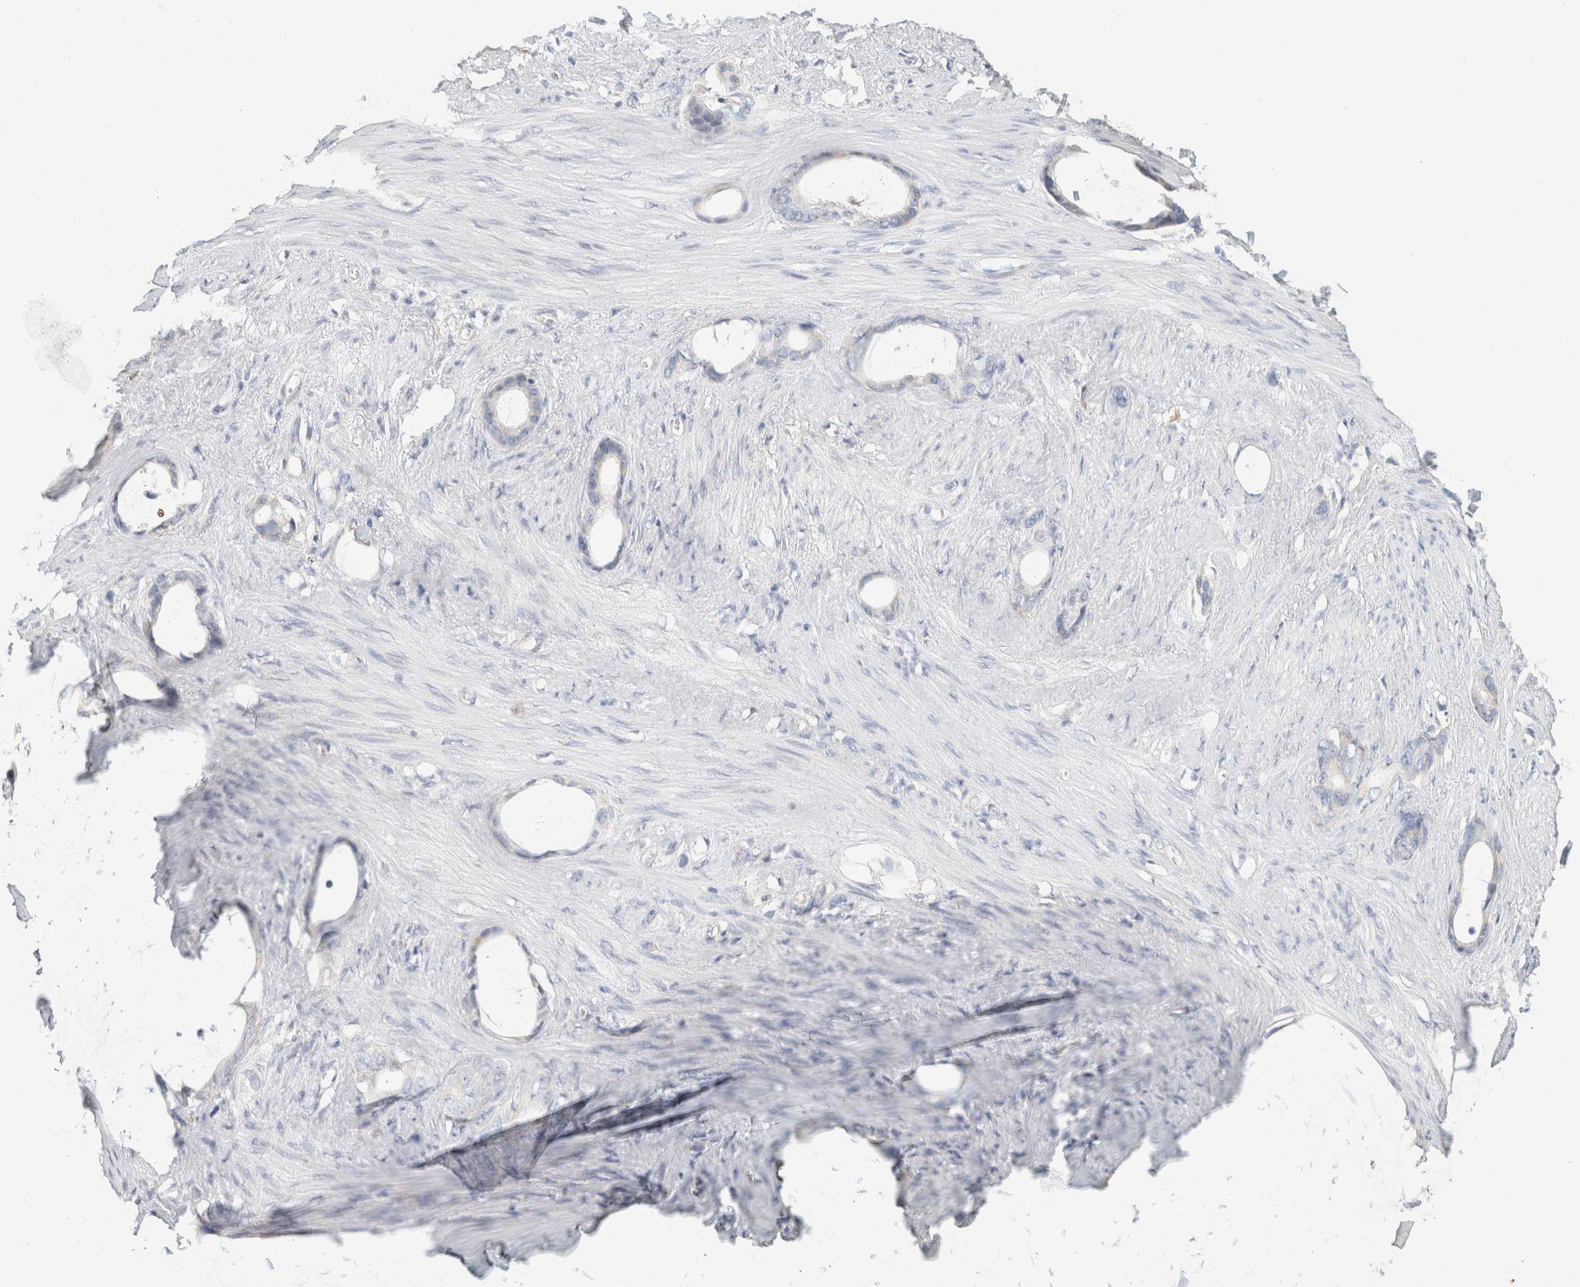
{"staining": {"intensity": "negative", "quantity": "none", "location": "none"}, "tissue": "stomach cancer", "cell_type": "Tumor cells", "image_type": "cancer", "snomed": [{"axis": "morphology", "description": "Adenocarcinoma, NOS"}, {"axis": "topography", "description": "Stomach"}], "caption": "Tumor cells show no significant protein positivity in stomach cancer (adenocarcinoma).", "gene": "NEFM", "patient": {"sex": "female", "age": 75}}